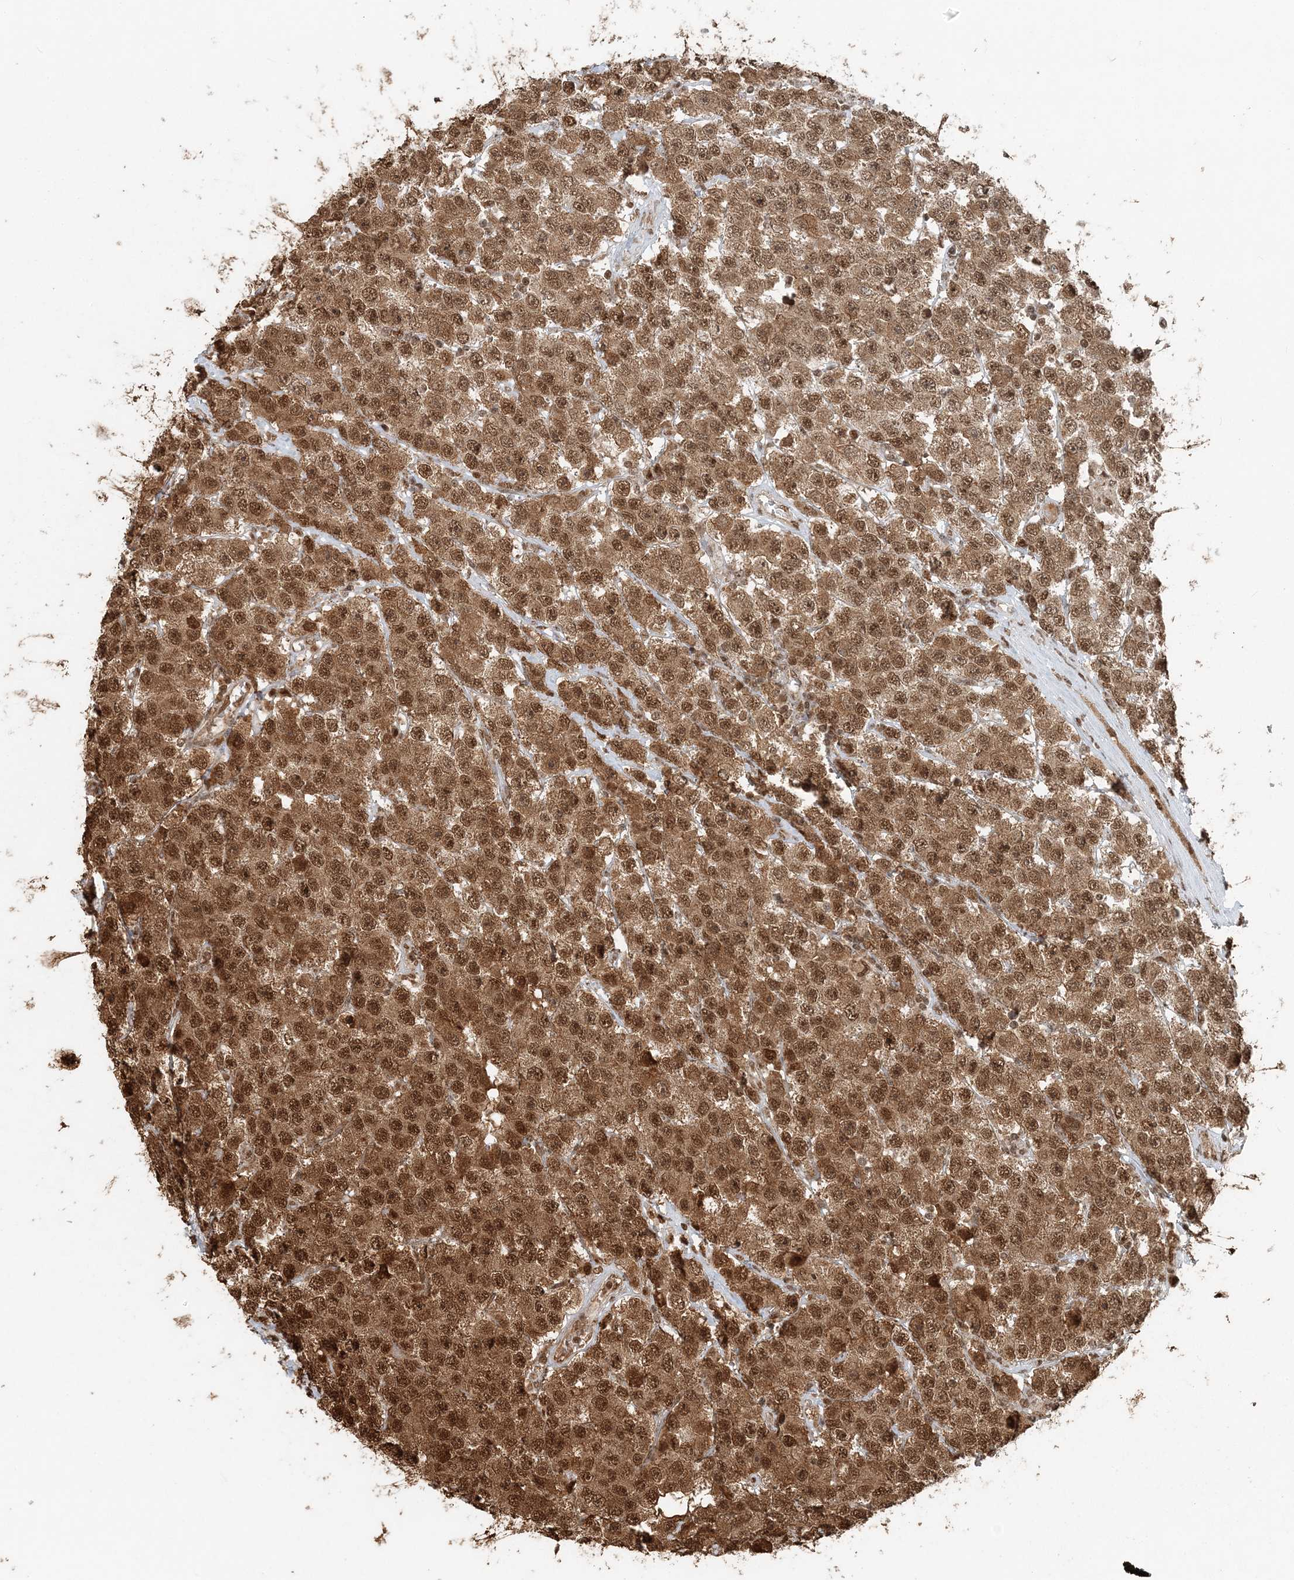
{"staining": {"intensity": "moderate", "quantity": ">75%", "location": "cytoplasmic/membranous,nuclear"}, "tissue": "testis cancer", "cell_type": "Tumor cells", "image_type": "cancer", "snomed": [{"axis": "morphology", "description": "Seminoma, NOS"}, {"axis": "topography", "description": "Testis"}], "caption": "DAB immunohistochemical staining of human testis cancer displays moderate cytoplasmic/membranous and nuclear protein staining in approximately >75% of tumor cells.", "gene": "ARHGAP35", "patient": {"sex": "male", "age": 28}}